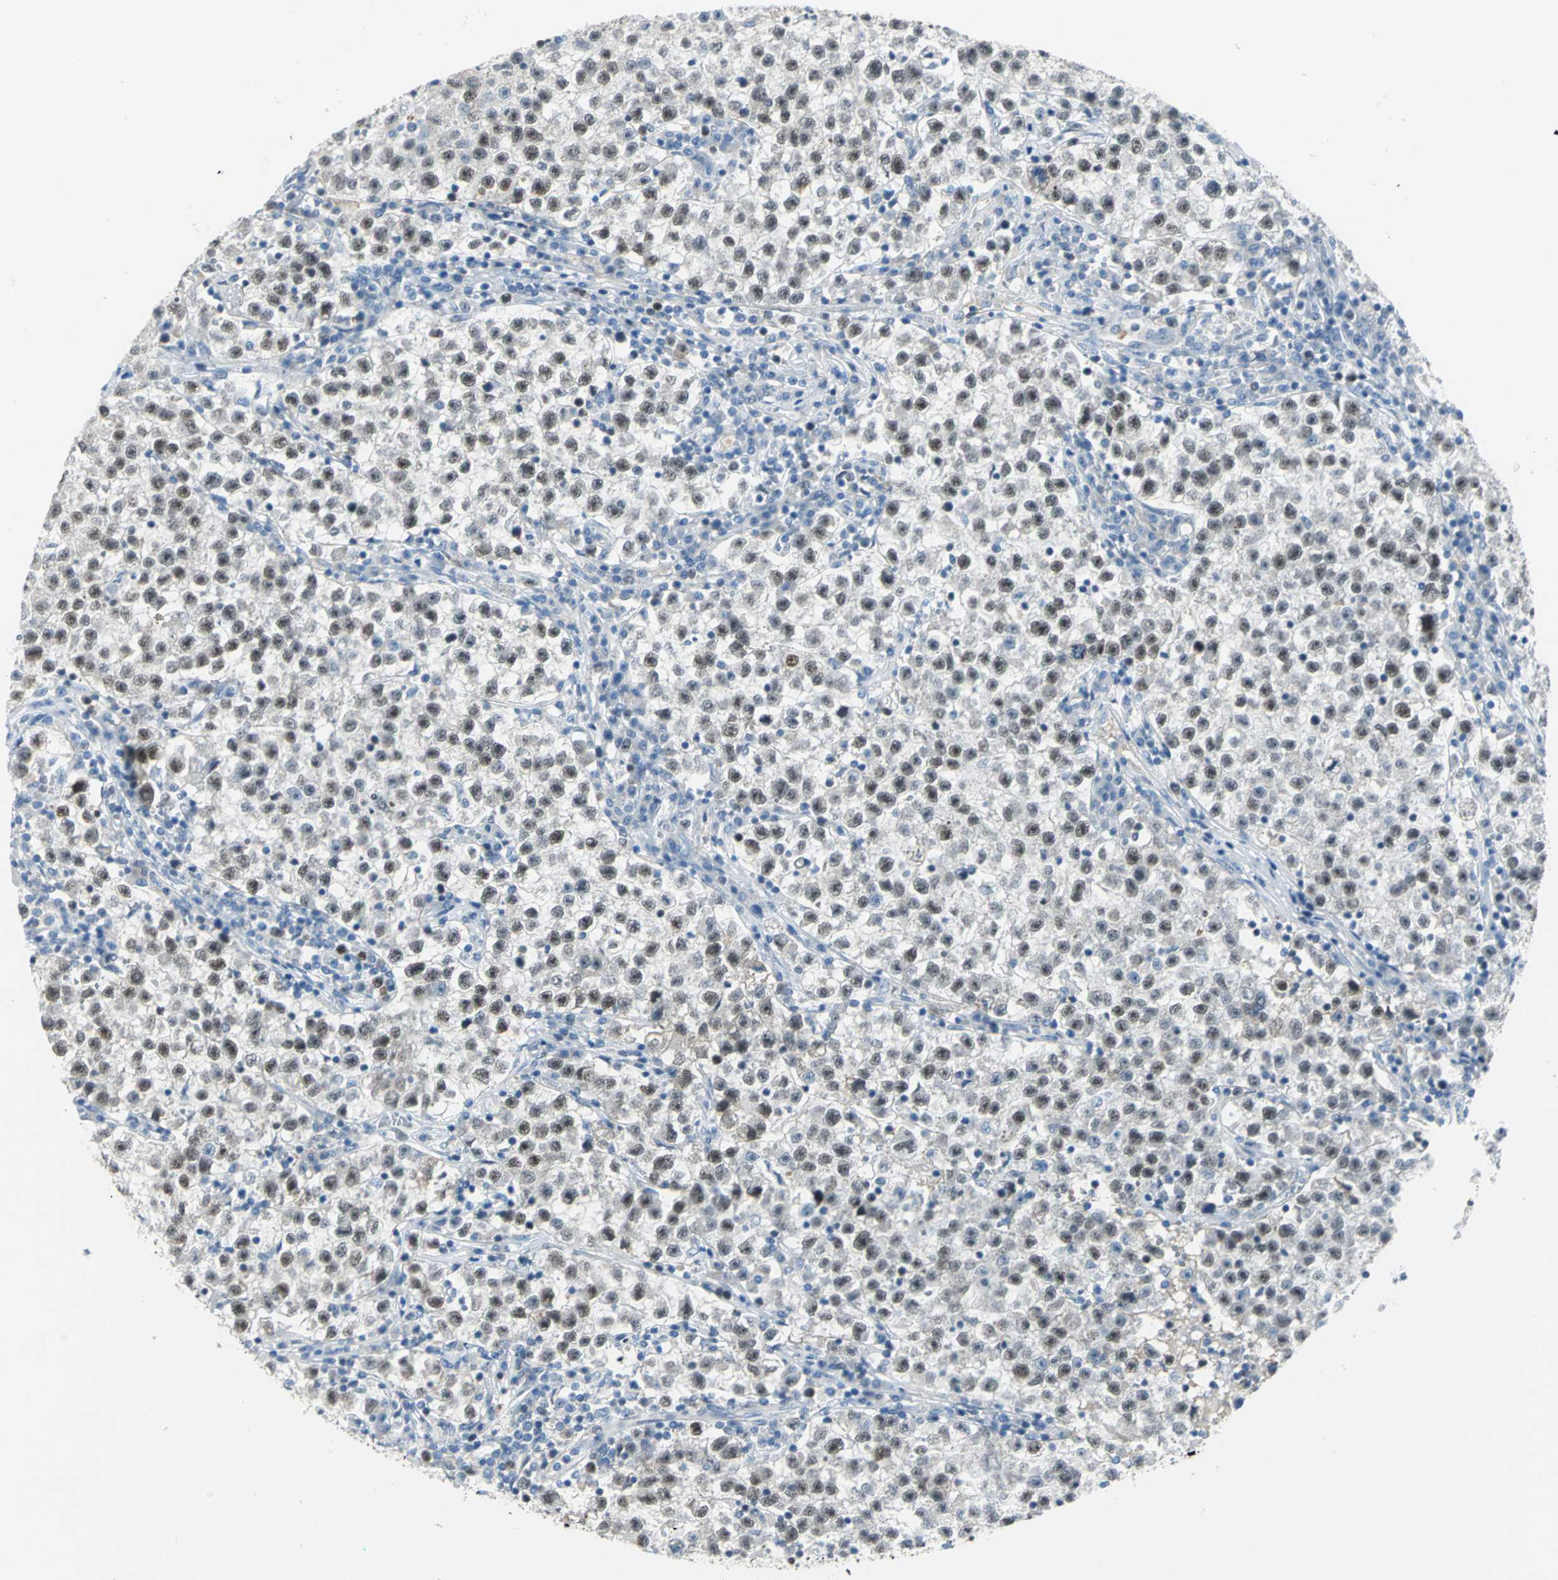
{"staining": {"intensity": "moderate", "quantity": ">75%", "location": "nuclear"}, "tissue": "testis cancer", "cell_type": "Tumor cells", "image_type": "cancer", "snomed": [{"axis": "morphology", "description": "Seminoma, NOS"}, {"axis": "topography", "description": "Testis"}], "caption": "Testis cancer stained with IHC displays moderate nuclear positivity in approximately >75% of tumor cells. Nuclei are stained in blue.", "gene": "MCM4", "patient": {"sex": "male", "age": 22}}